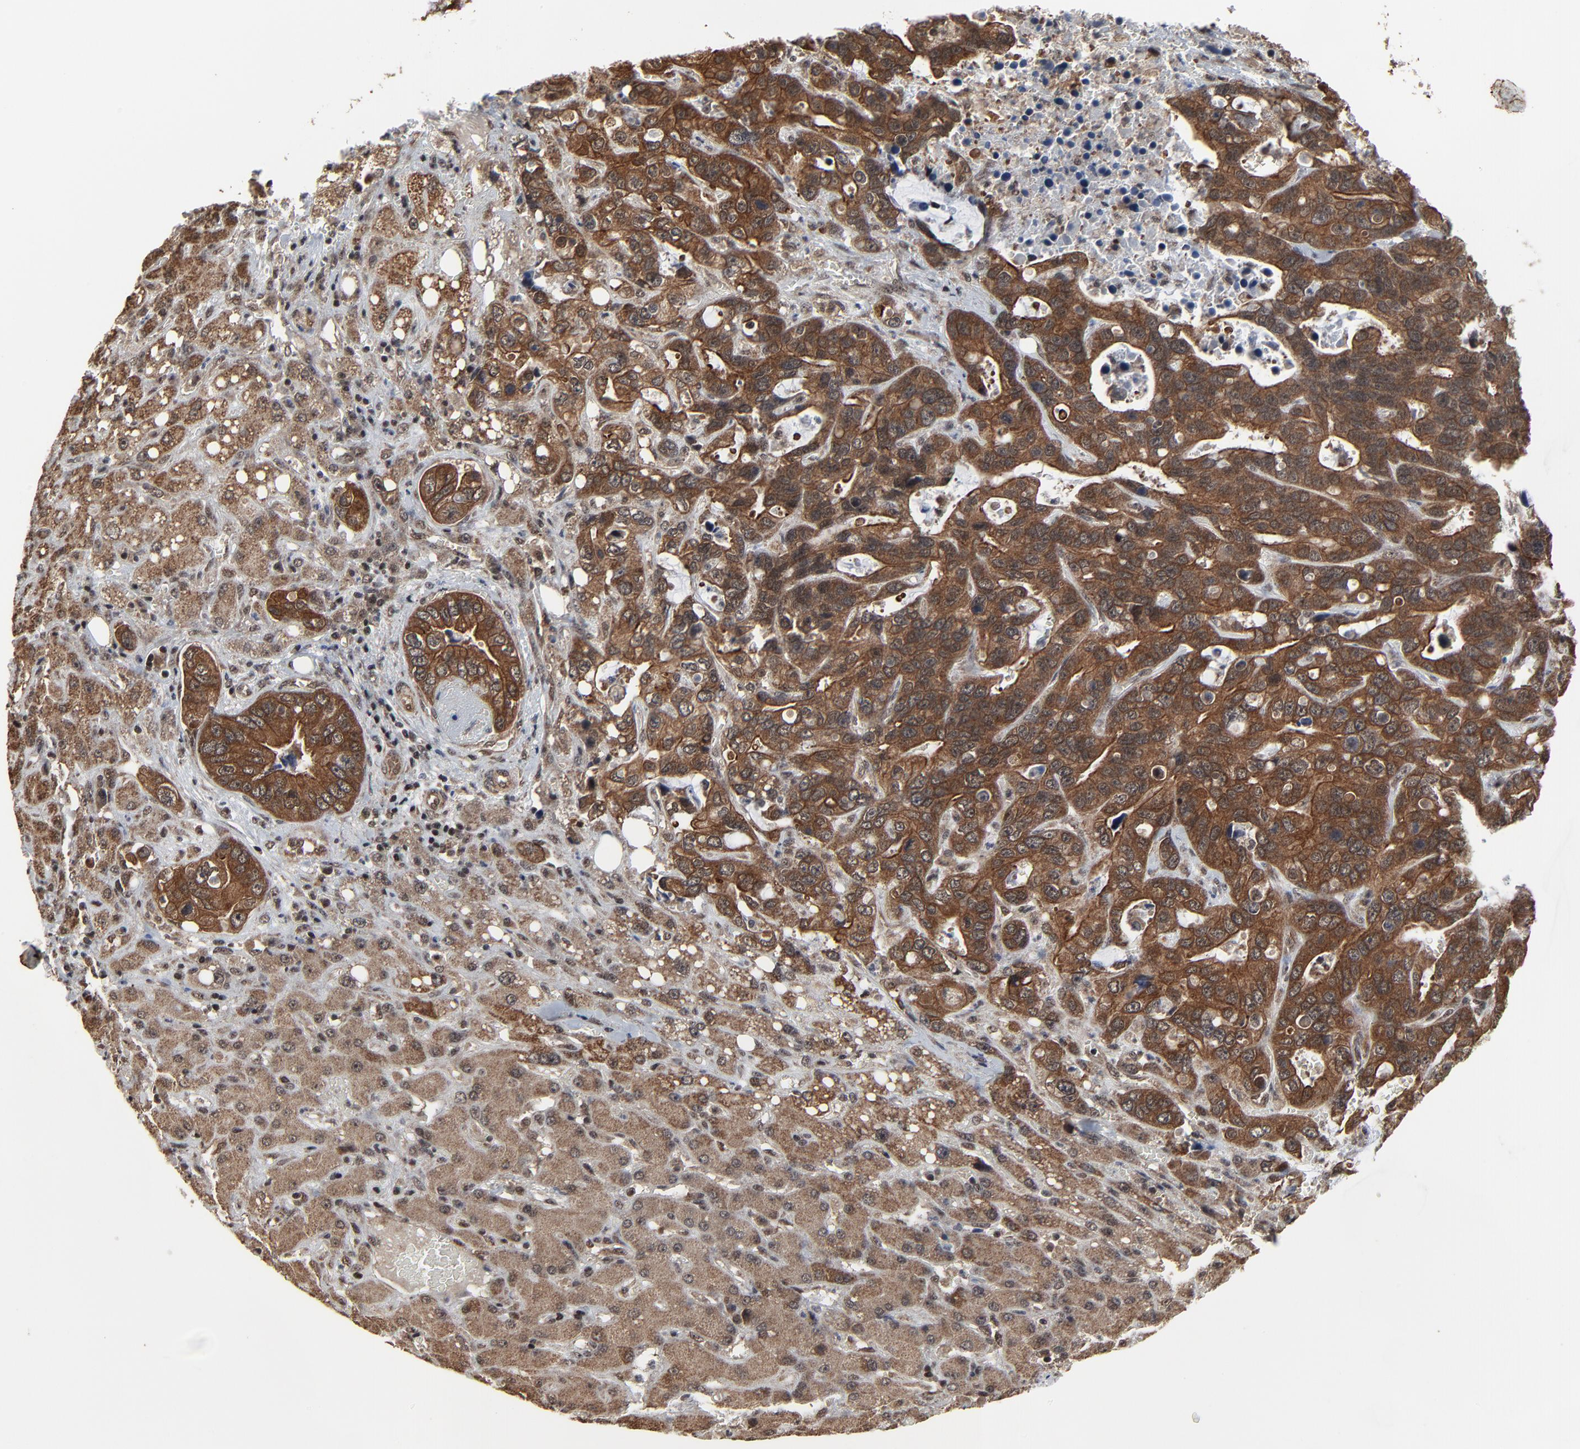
{"staining": {"intensity": "moderate", "quantity": ">75%", "location": "cytoplasmic/membranous,nuclear"}, "tissue": "liver cancer", "cell_type": "Tumor cells", "image_type": "cancer", "snomed": [{"axis": "morphology", "description": "Cholangiocarcinoma"}, {"axis": "topography", "description": "Liver"}], "caption": "Liver cholangiocarcinoma was stained to show a protein in brown. There is medium levels of moderate cytoplasmic/membranous and nuclear expression in about >75% of tumor cells.", "gene": "RHOJ", "patient": {"sex": "female", "age": 65}}